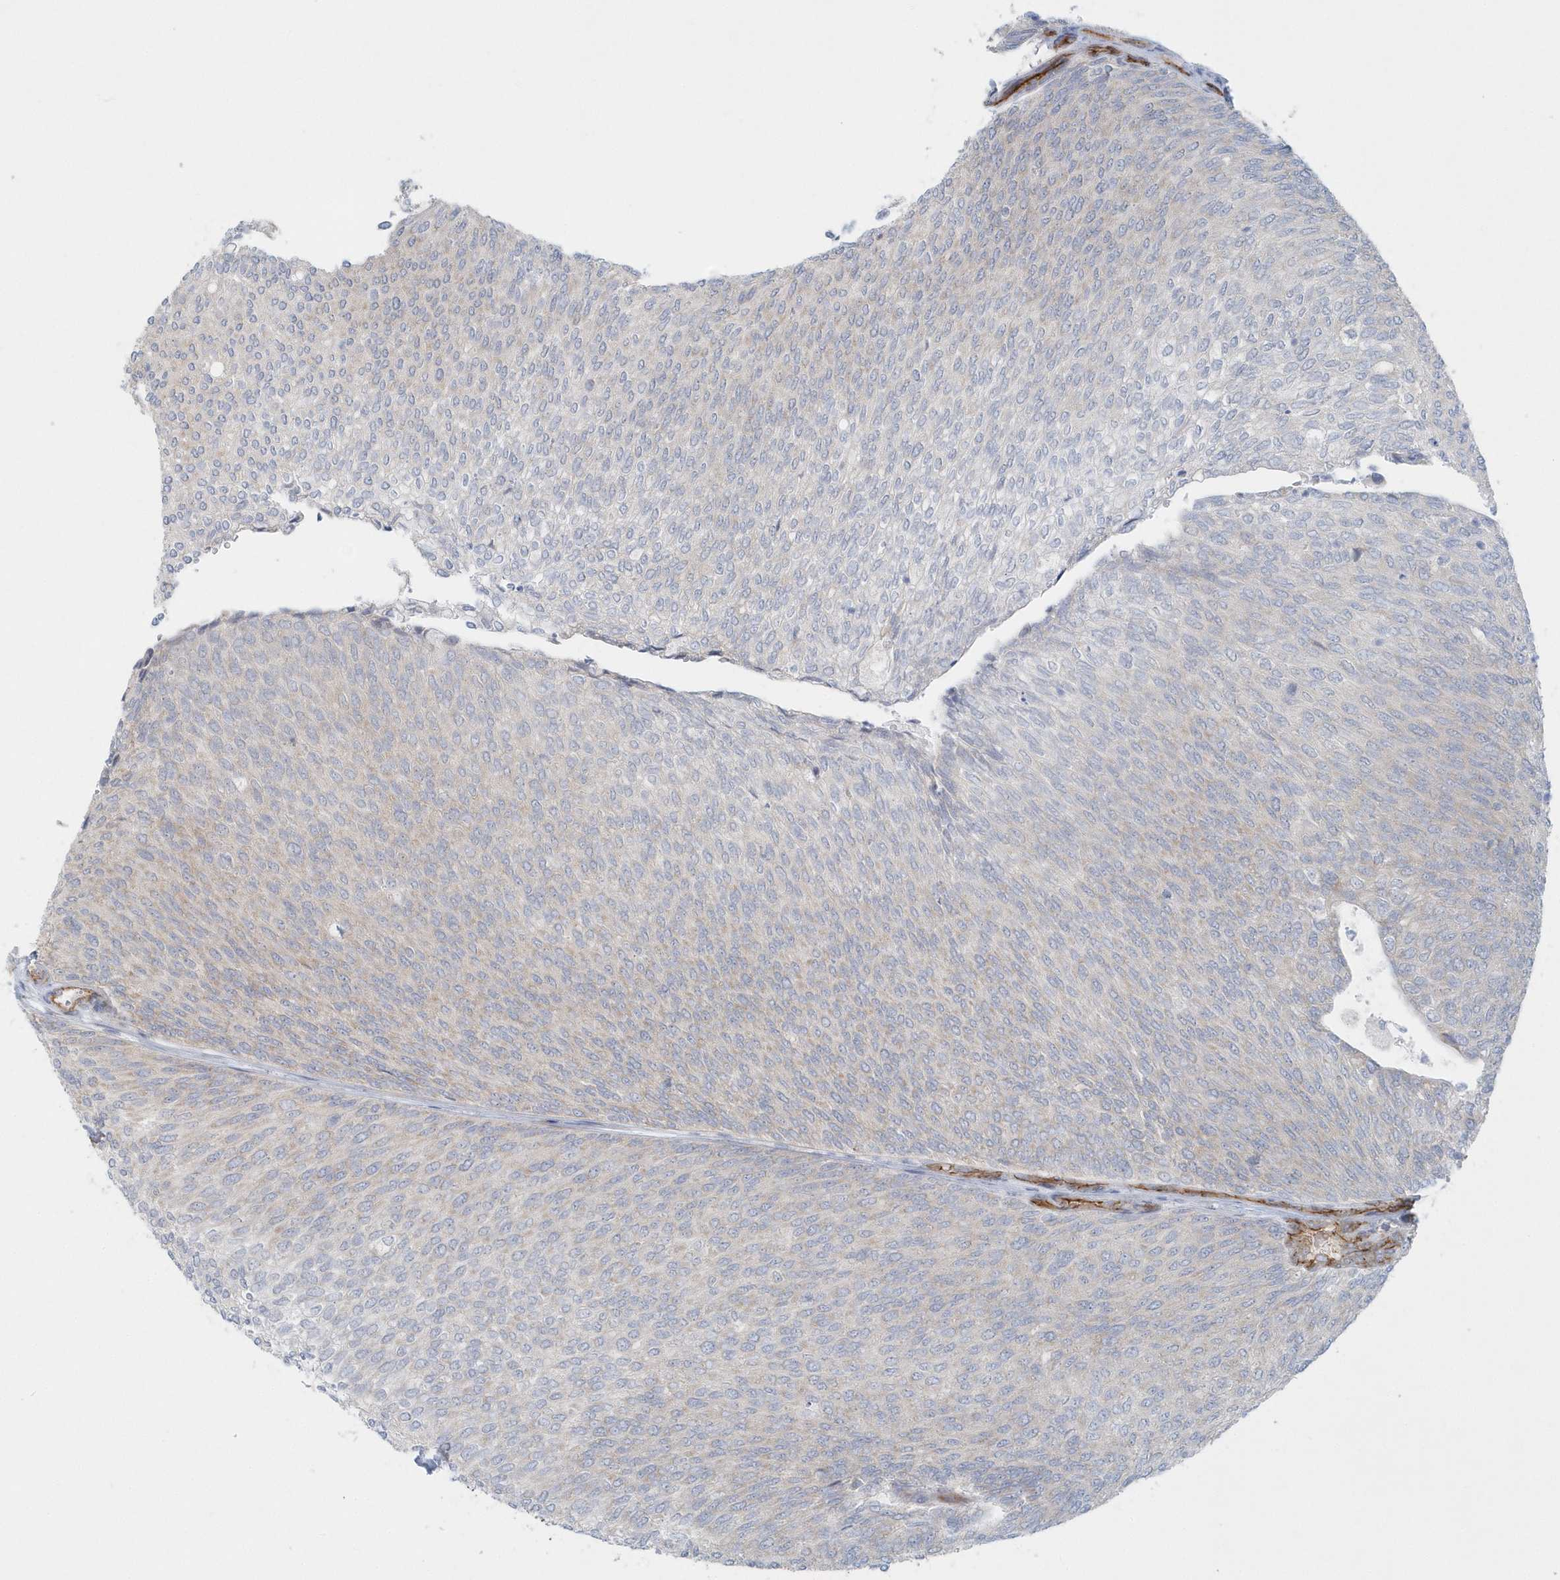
{"staining": {"intensity": "weak", "quantity": "<25%", "location": "cytoplasmic/membranous"}, "tissue": "urothelial cancer", "cell_type": "Tumor cells", "image_type": "cancer", "snomed": [{"axis": "morphology", "description": "Urothelial carcinoma, Low grade"}, {"axis": "topography", "description": "Urinary bladder"}], "caption": "DAB immunohistochemical staining of low-grade urothelial carcinoma exhibits no significant staining in tumor cells. (Stains: DAB (3,3'-diaminobenzidine) immunohistochemistry (IHC) with hematoxylin counter stain, Microscopy: brightfield microscopy at high magnification).", "gene": "GPR152", "patient": {"sex": "female", "age": 79}}